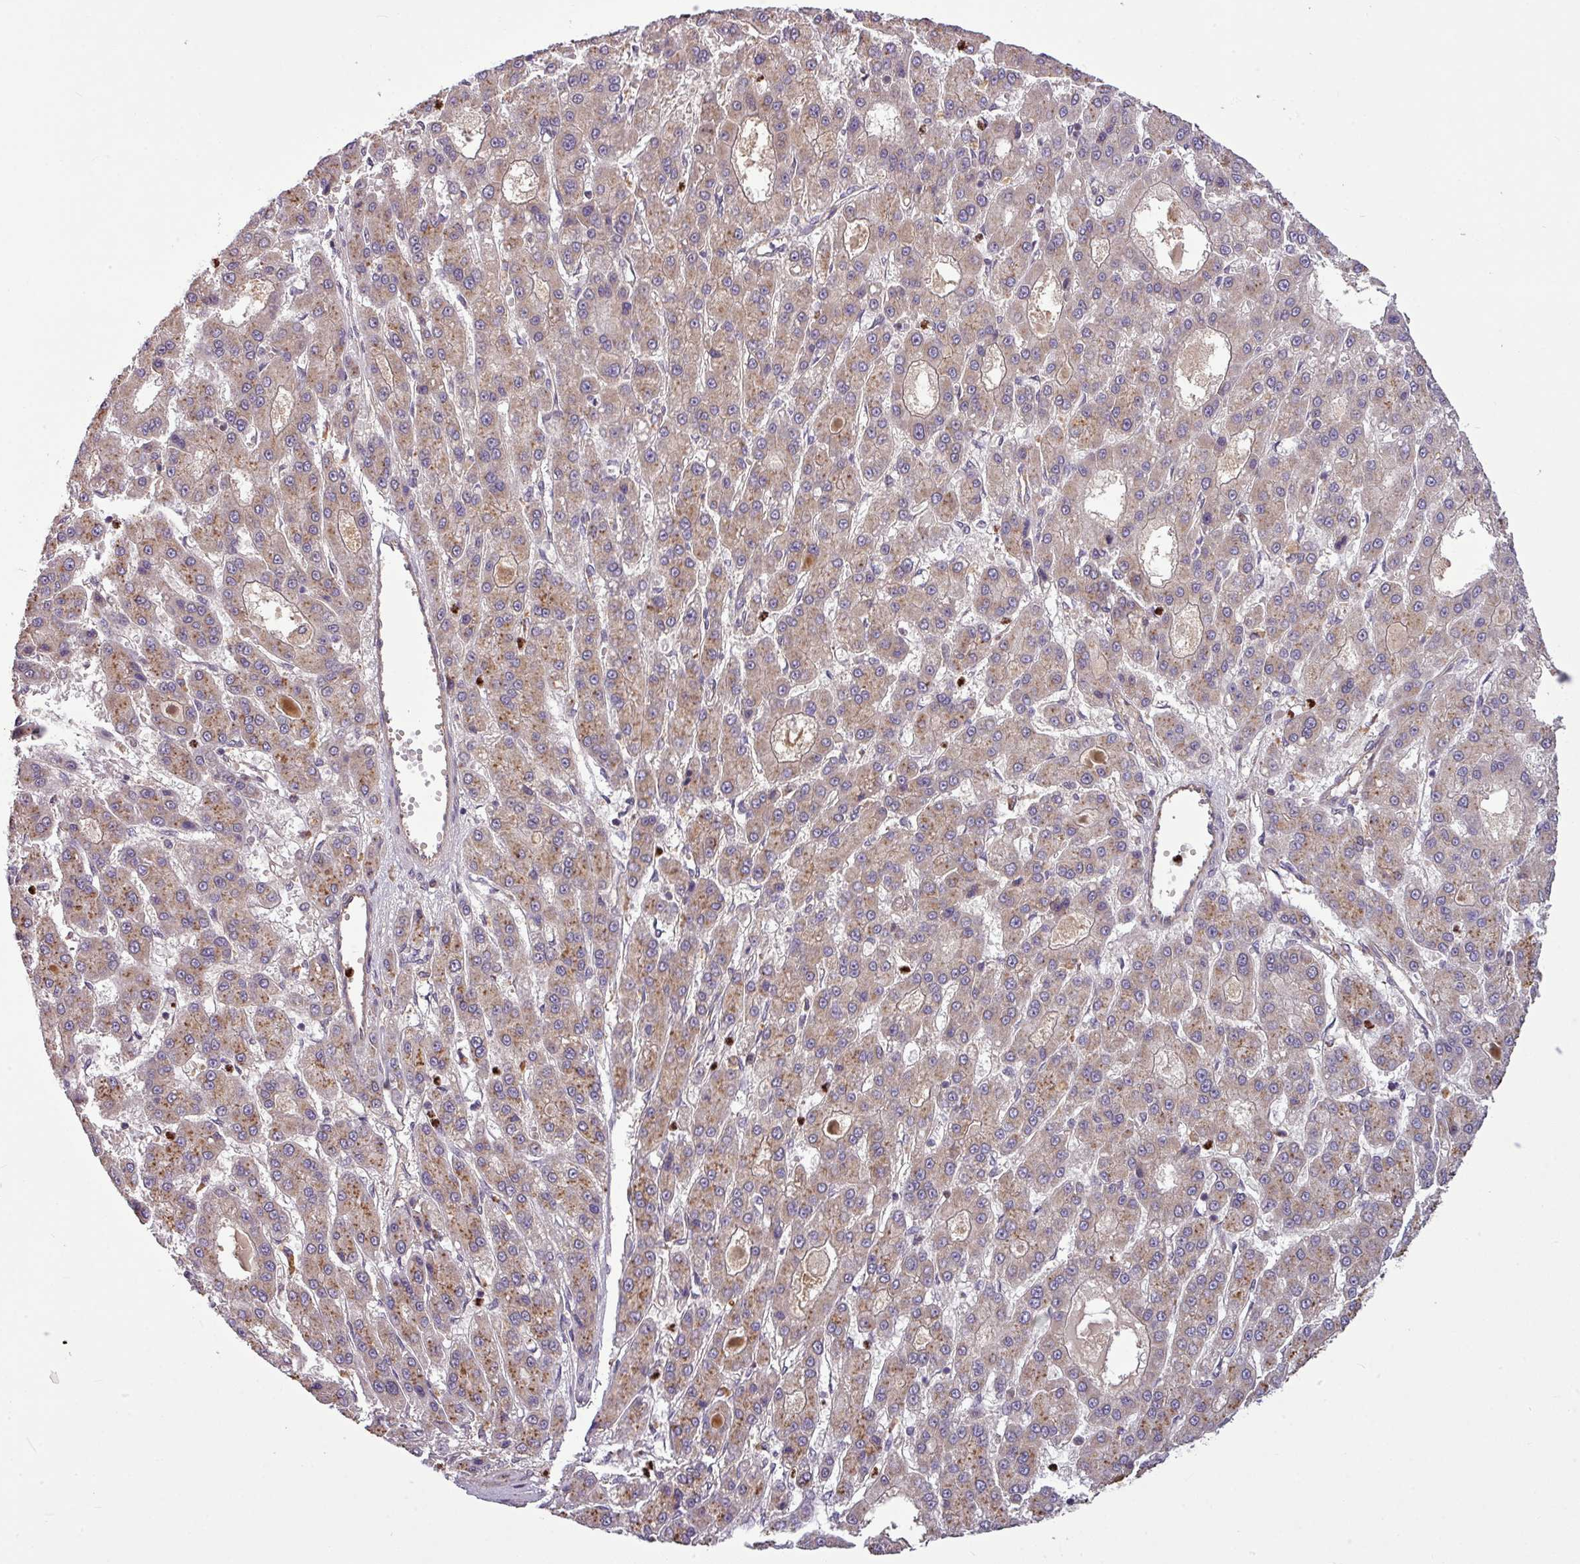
{"staining": {"intensity": "weak", "quantity": ">75%", "location": "cytoplasmic/membranous"}, "tissue": "liver cancer", "cell_type": "Tumor cells", "image_type": "cancer", "snomed": [{"axis": "morphology", "description": "Carcinoma, Hepatocellular, NOS"}, {"axis": "topography", "description": "Liver"}], "caption": "Weak cytoplasmic/membranous expression for a protein is present in approximately >75% of tumor cells of hepatocellular carcinoma (liver) using immunohistochemistry.", "gene": "PAPLN", "patient": {"sex": "male", "age": 70}}